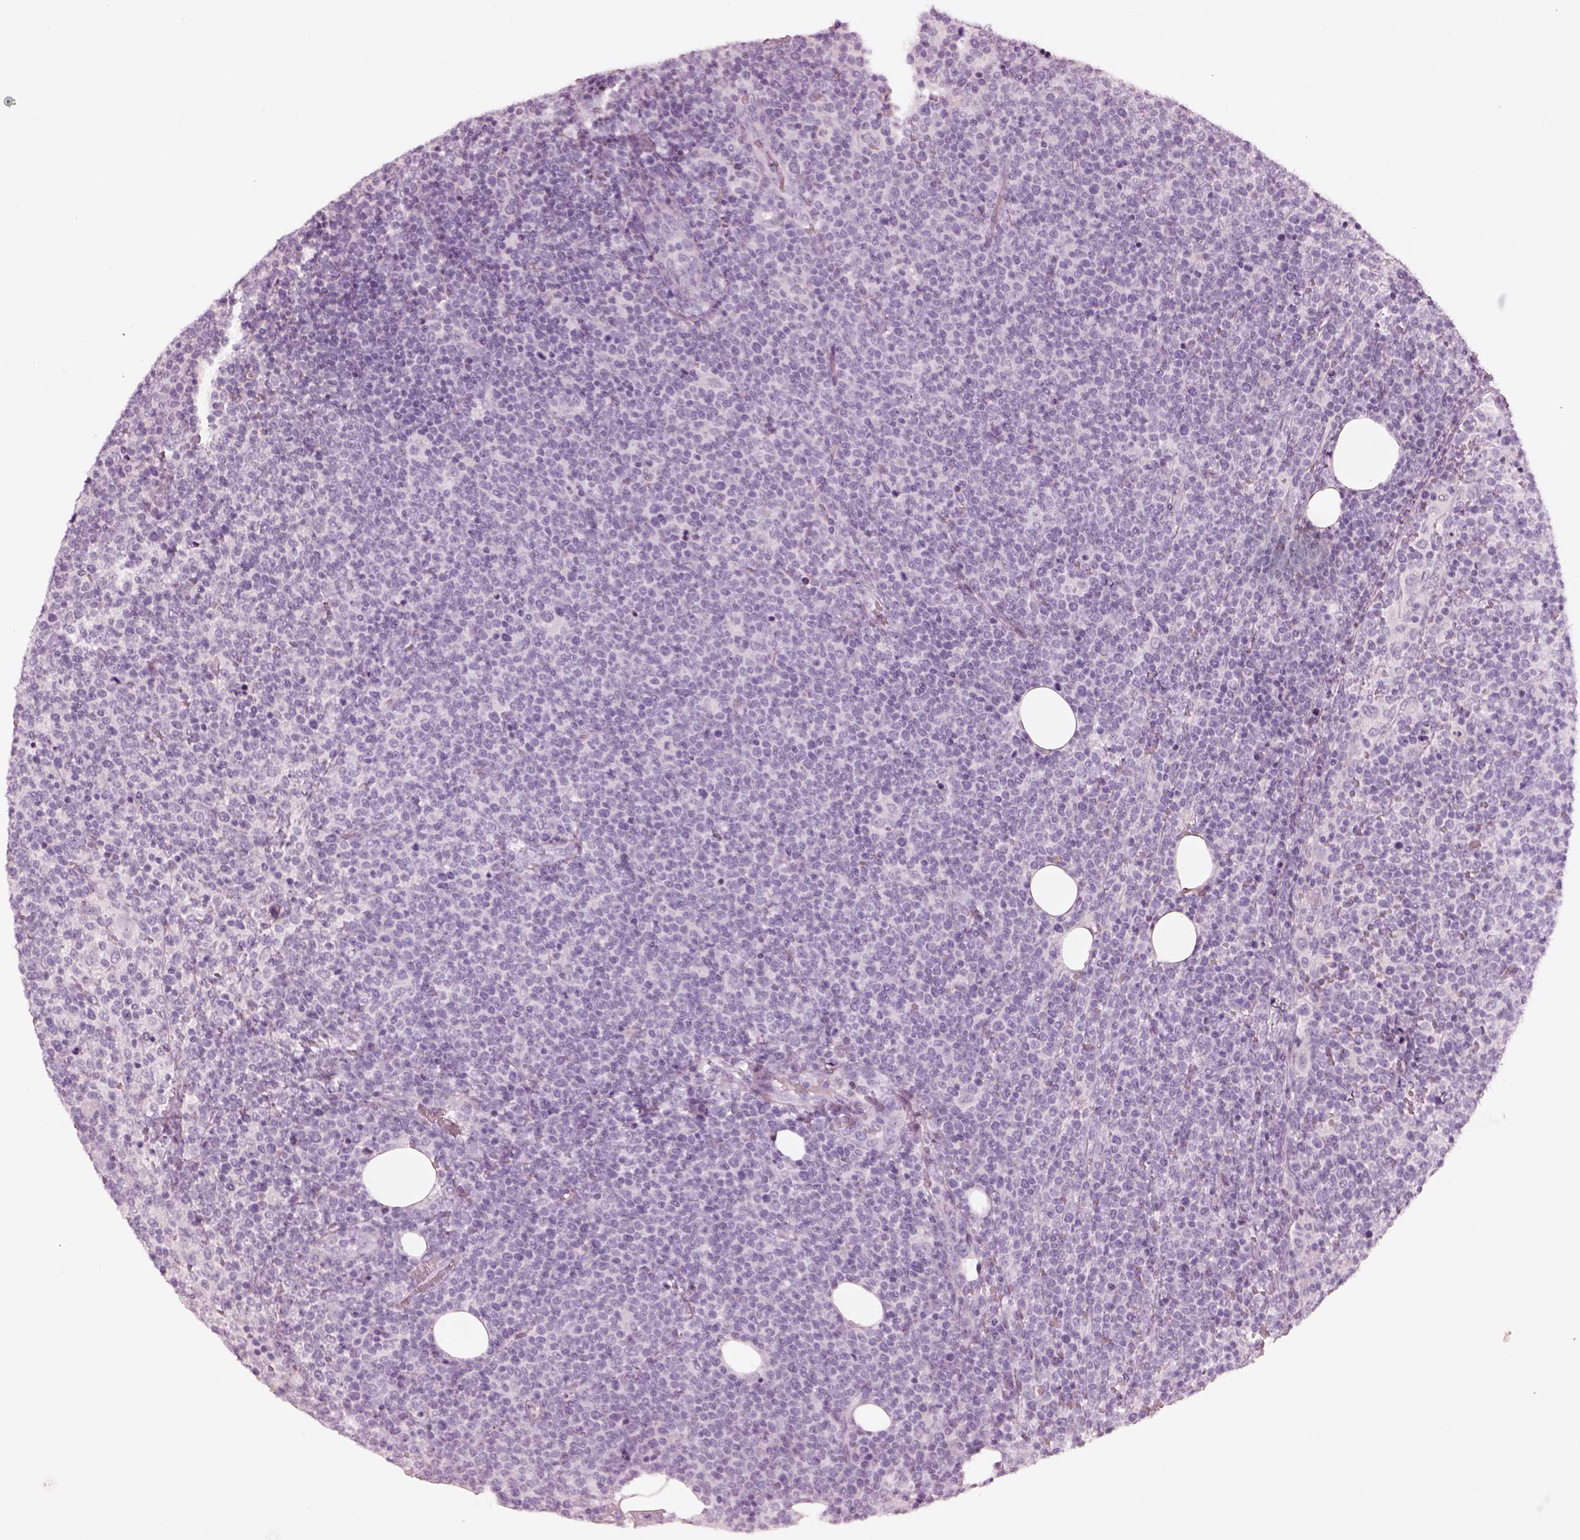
{"staining": {"intensity": "negative", "quantity": "none", "location": "none"}, "tissue": "lymphoma", "cell_type": "Tumor cells", "image_type": "cancer", "snomed": [{"axis": "morphology", "description": "Malignant lymphoma, non-Hodgkin's type, High grade"}, {"axis": "topography", "description": "Lymph node"}], "caption": "Immunohistochemistry (IHC) micrograph of neoplastic tissue: human lymphoma stained with DAB demonstrates no significant protein staining in tumor cells. The staining is performed using DAB brown chromogen with nuclei counter-stained in using hematoxylin.", "gene": "OPN4", "patient": {"sex": "male", "age": 61}}